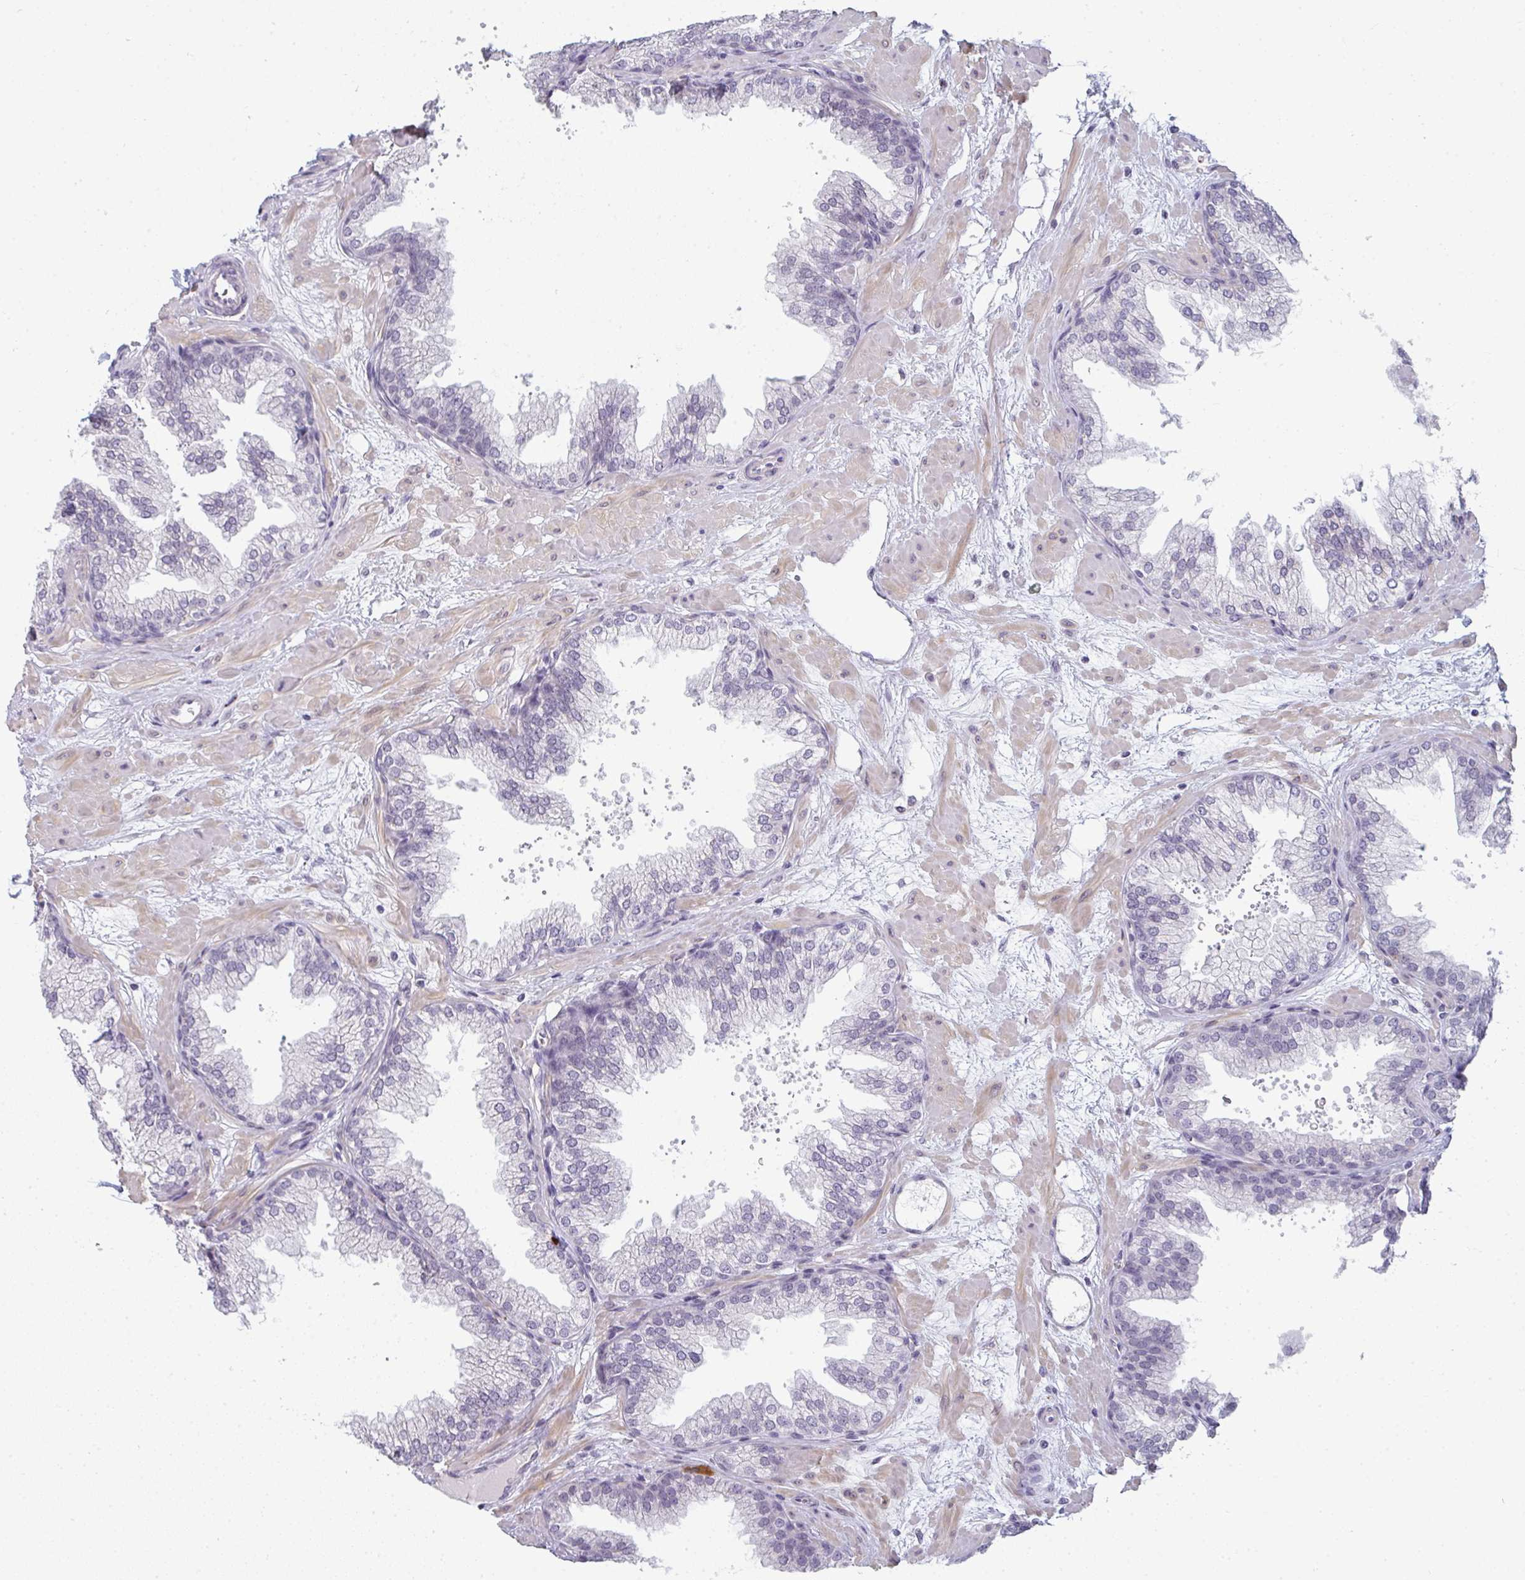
{"staining": {"intensity": "negative", "quantity": "none", "location": "none"}, "tissue": "prostate", "cell_type": "Glandular cells", "image_type": "normal", "snomed": [{"axis": "morphology", "description": "Normal tissue, NOS"}, {"axis": "topography", "description": "Prostate"}], "caption": "IHC photomicrograph of normal human prostate stained for a protein (brown), which demonstrates no positivity in glandular cells. (DAB (3,3'-diaminobenzidine) immunohistochemistry (IHC) with hematoxylin counter stain).", "gene": "TEX33", "patient": {"sex": "male", "age": 37}}